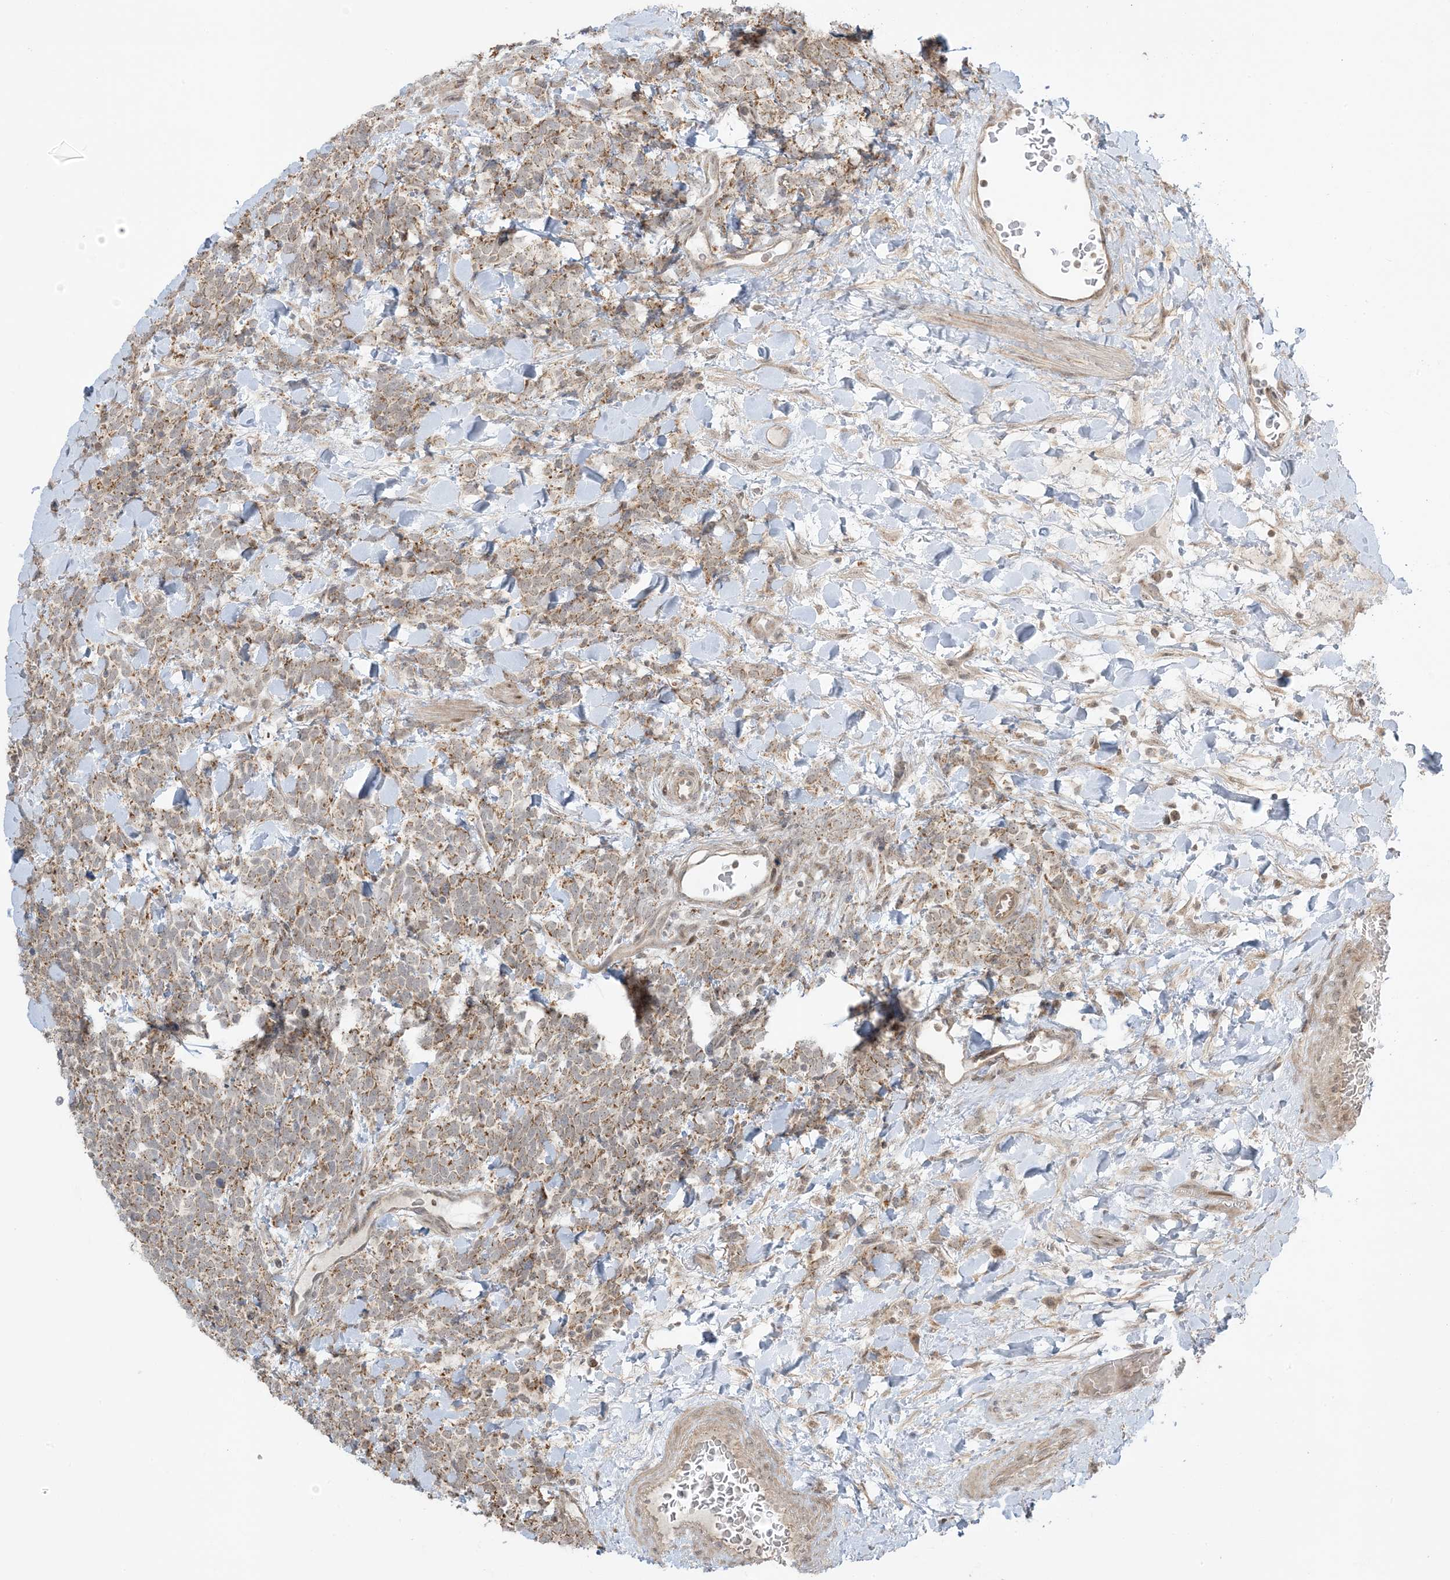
{"staining": {"intensity": "moderate", "quantity": ">75%", "location": "cytoplasmic/membranous"}, "tissue": "urothelial cancer", "cell_type": "Tumor cells", "image_type": "cancer", "snomed": [{"axis": "morphology", "description": "Urothelial carcinoma, High grade"}, {"axis": "topography", "description": "Urinary bladder"}], "caption": "This image displays urothelial carcinoma (high-grade) stained with immunohistochemistry (IHC) to label a protein in brown. The cytoplasmic/membranous of tumor cells show moderate positivity for the protein. Nuclei are counter-stained blue.", "gene": "PHLDB2", "patient": {"sex": "female", "age": 82}}